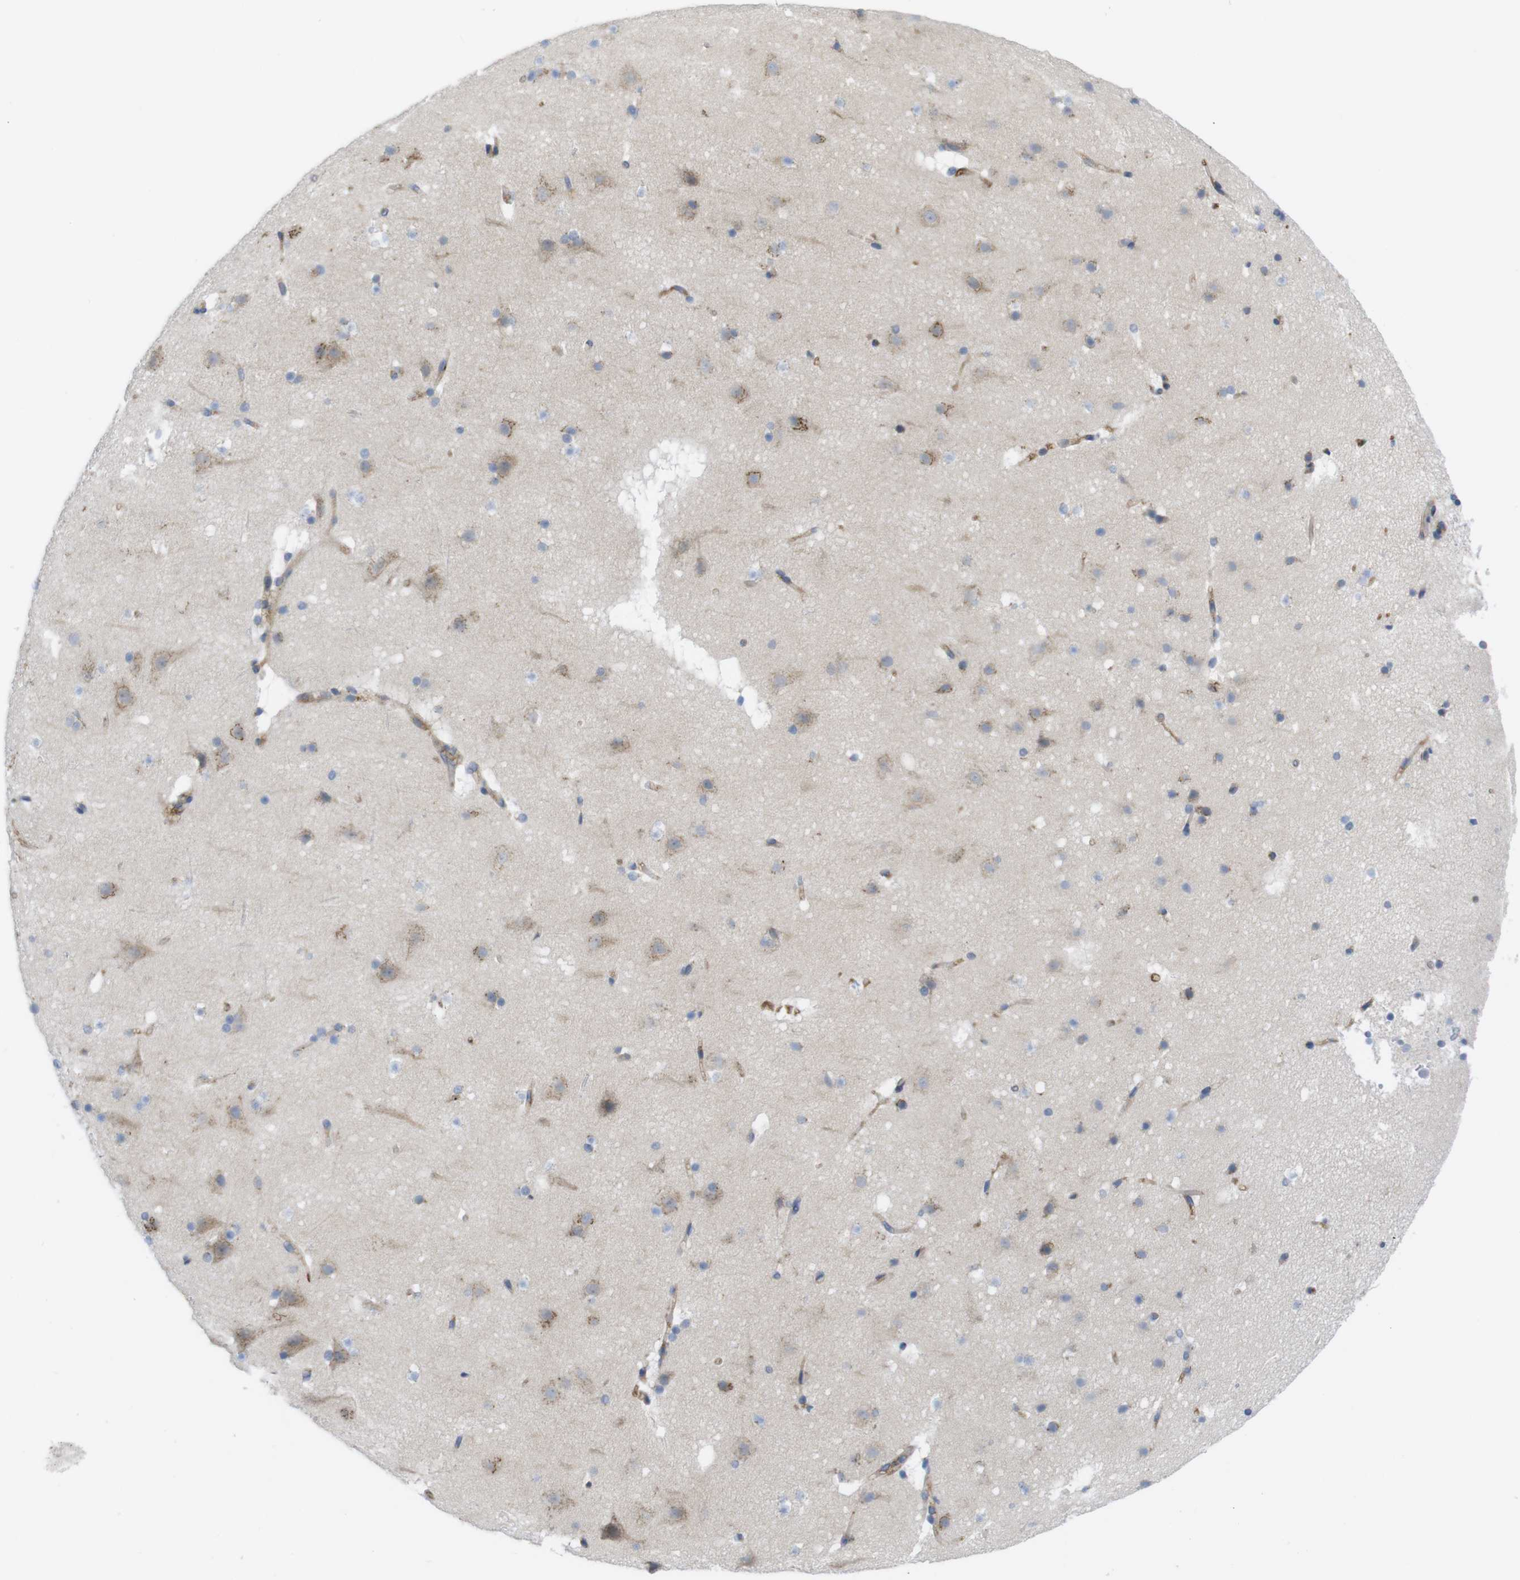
{"staining": {"intensity": "moderate", "quantity": ">75%", "location": "cytoplasmic/membranous"}, "tissue": "cerebral cortex", "cell_type": "Endothelial cells", "image_type": "normal", "snomed": [{"axis": "morphology", "description": "Normal tissue, NOS"}, {"axis": "topography", "description": "Cerebral cortex"}], "caption": "DAB immunohistochemical staining of normal human cerebral cortex displays moderate cytoplasmic/membranous protein positivity in about >75% of endothelial cells.", "gene": "CCR6", "patient": {"sex": "male", "age": 45}}